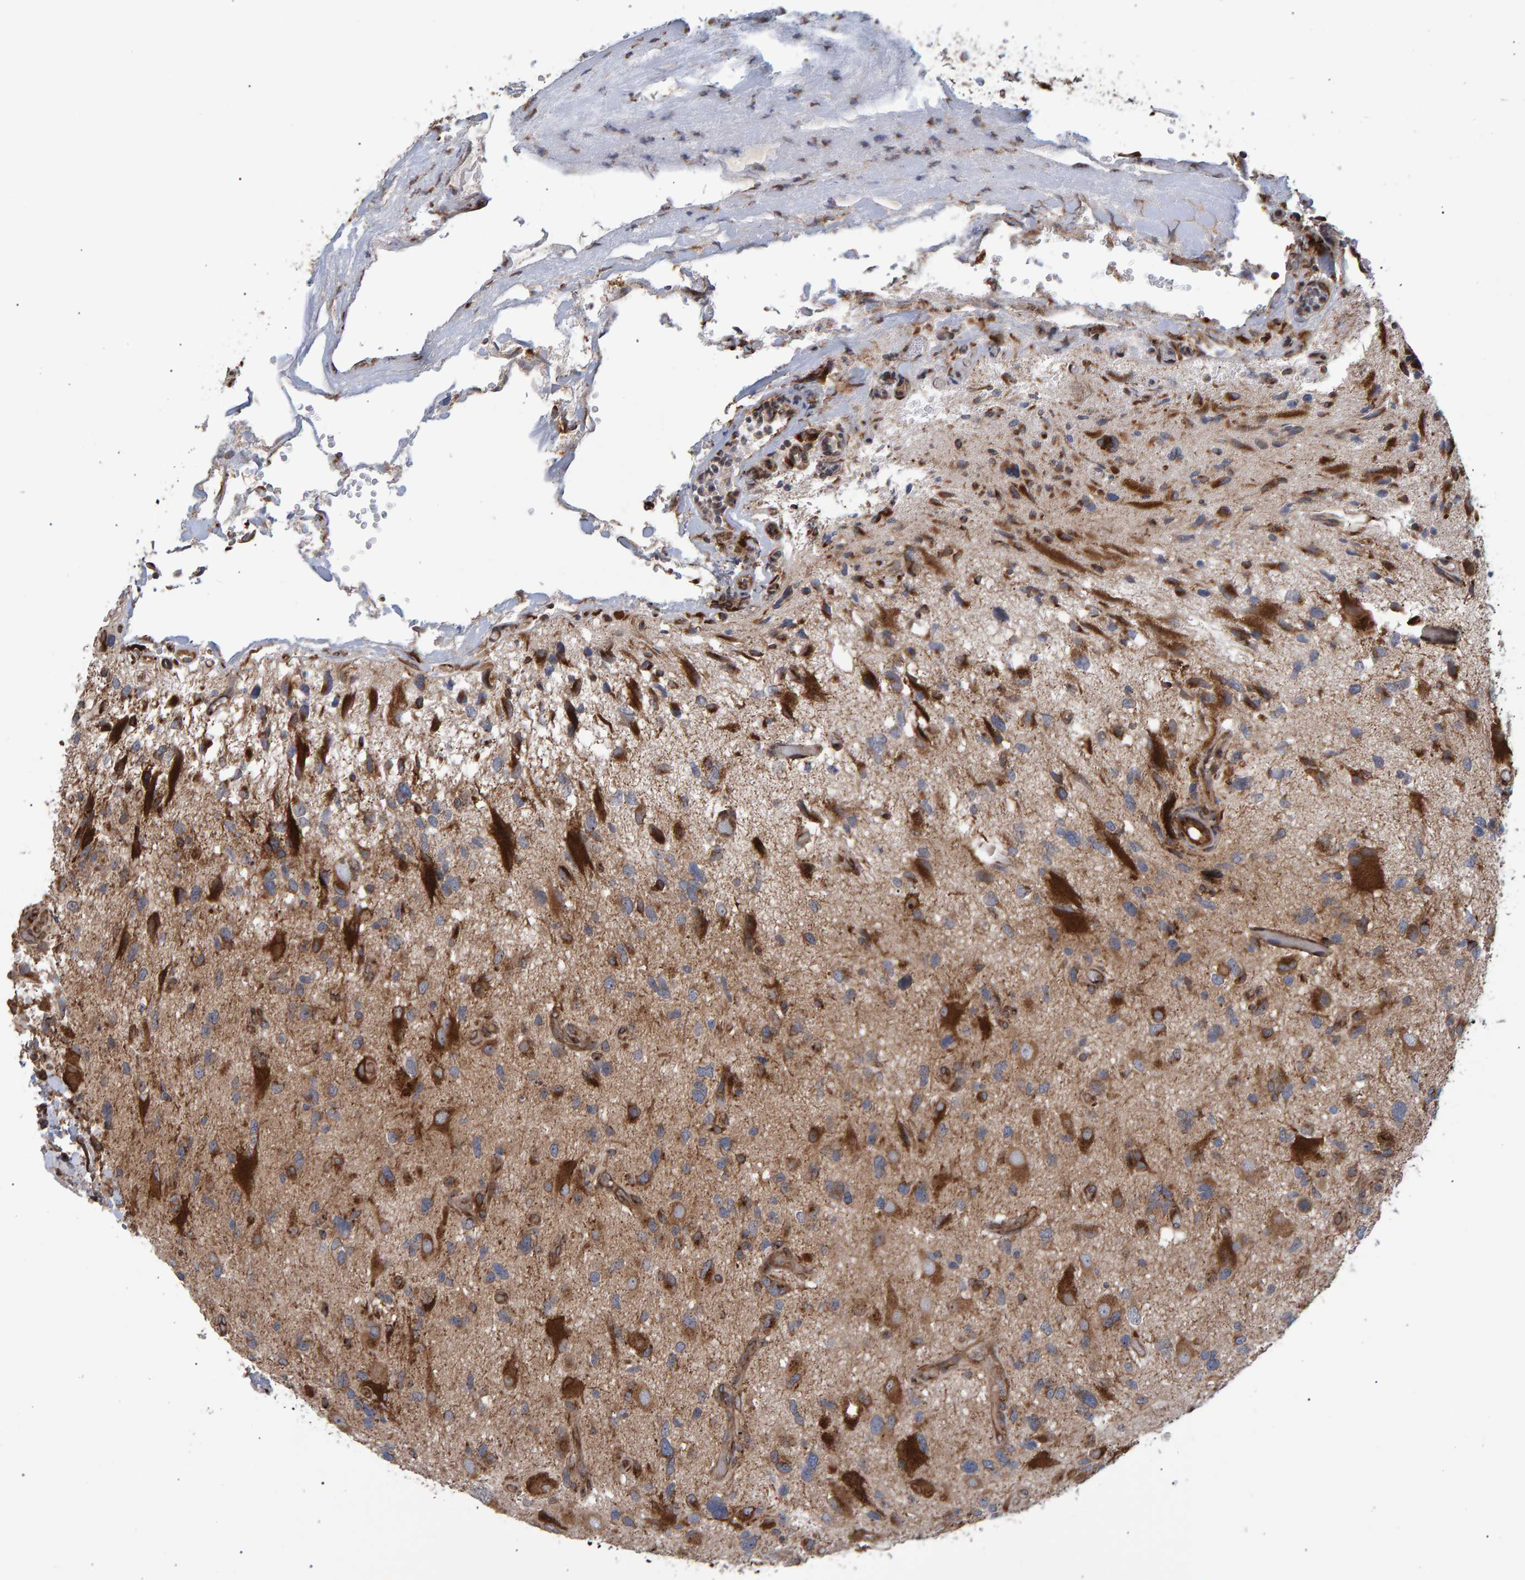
{"staining": {"intensity": "strong", "quantity": ">75%", "location": "cytoplasmic/membranous"}, "tissue": "glioma", "cell_type": "Tumor cells", "image_type": "cancer", "snomed": [{"axis": "morphology", "description": "Glioma, malignant, High grade"}, {"axis": "topography", "description": "Brain"}], "caption": "Glioma stained with a protein marker reveals strong staining in tumor cells.", "gene": "FAM117A", "patient": {"sex": "male", "age": 33}}